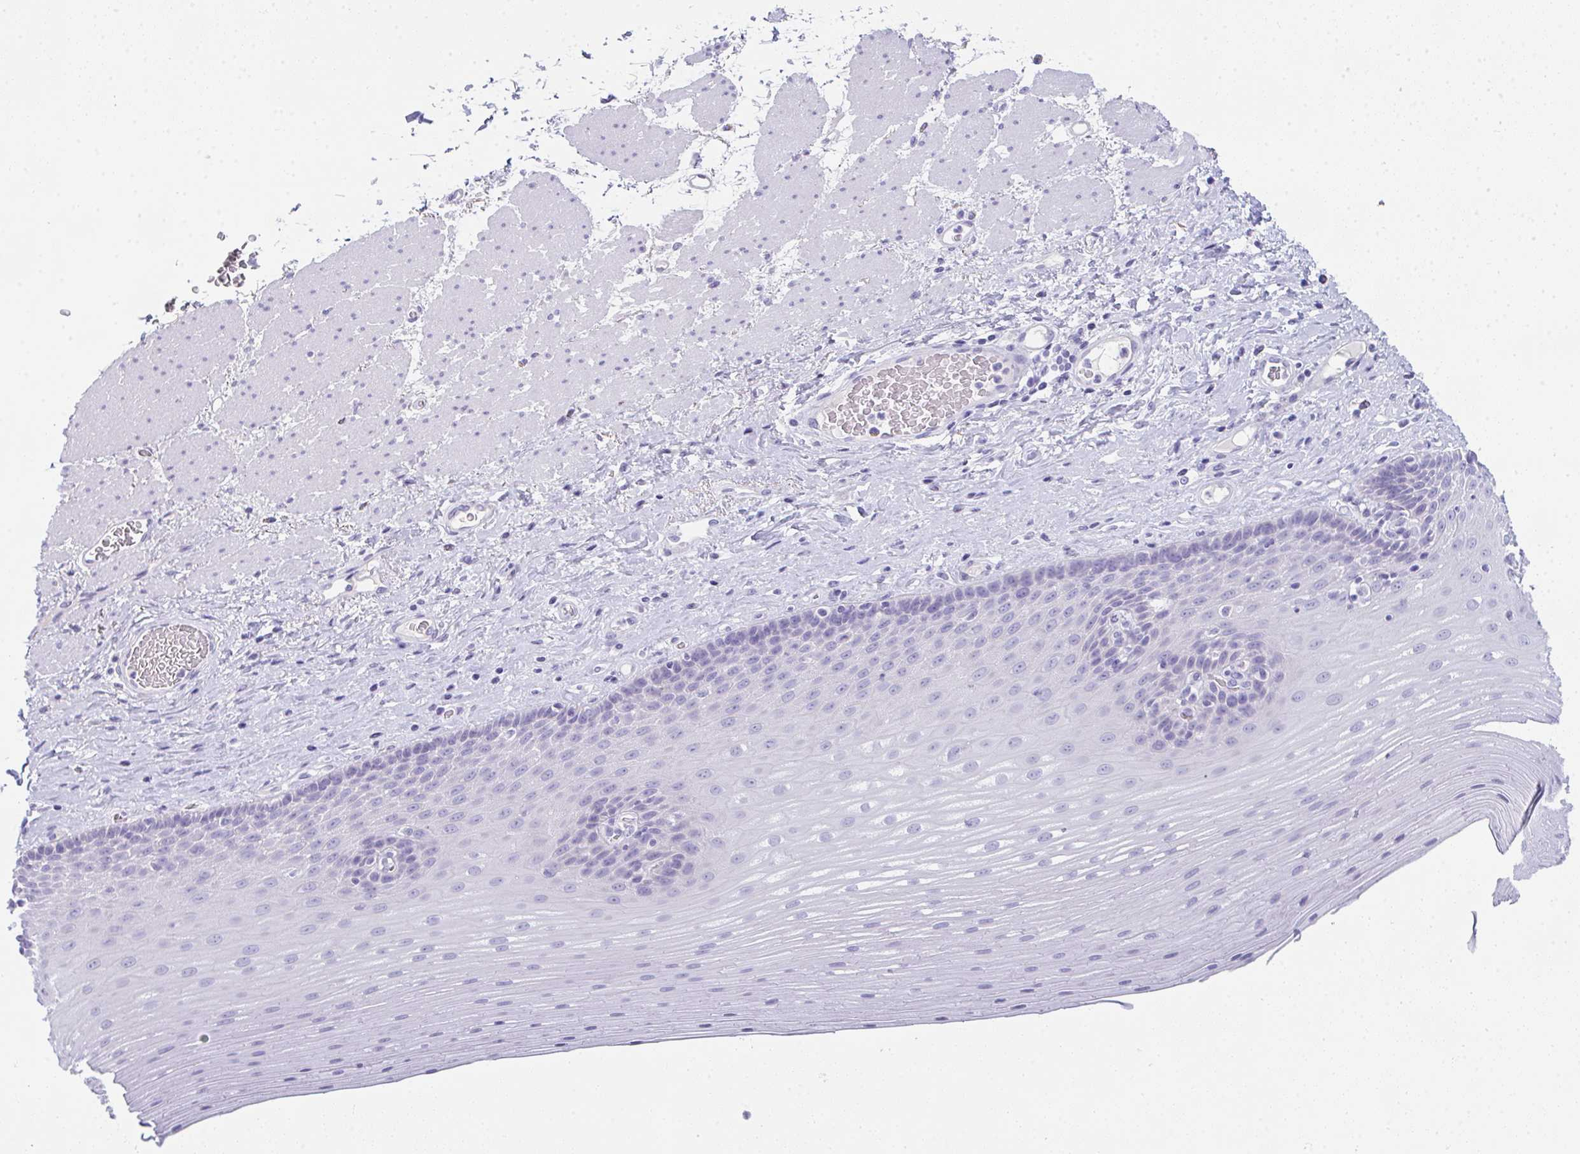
{"staining": {"intensity": "negative", "quantity": "none", "location": "none"}, "tissue": "esophagus", "cell_type": "Squamous epithelial cells", "image_type": "normal", "snomed": [{"axis": "morphology", "description": "Normal tissue, NOS"}, {"axis": "topography", "description": "Esophagus"}], "caption": "An IHC photomicrograph of benign esophagus is shown. There is no staining in squamous epithelial cells of esophagus.", "gene": "TTC30A", "patient": {"sex": "male", "age": 62}}